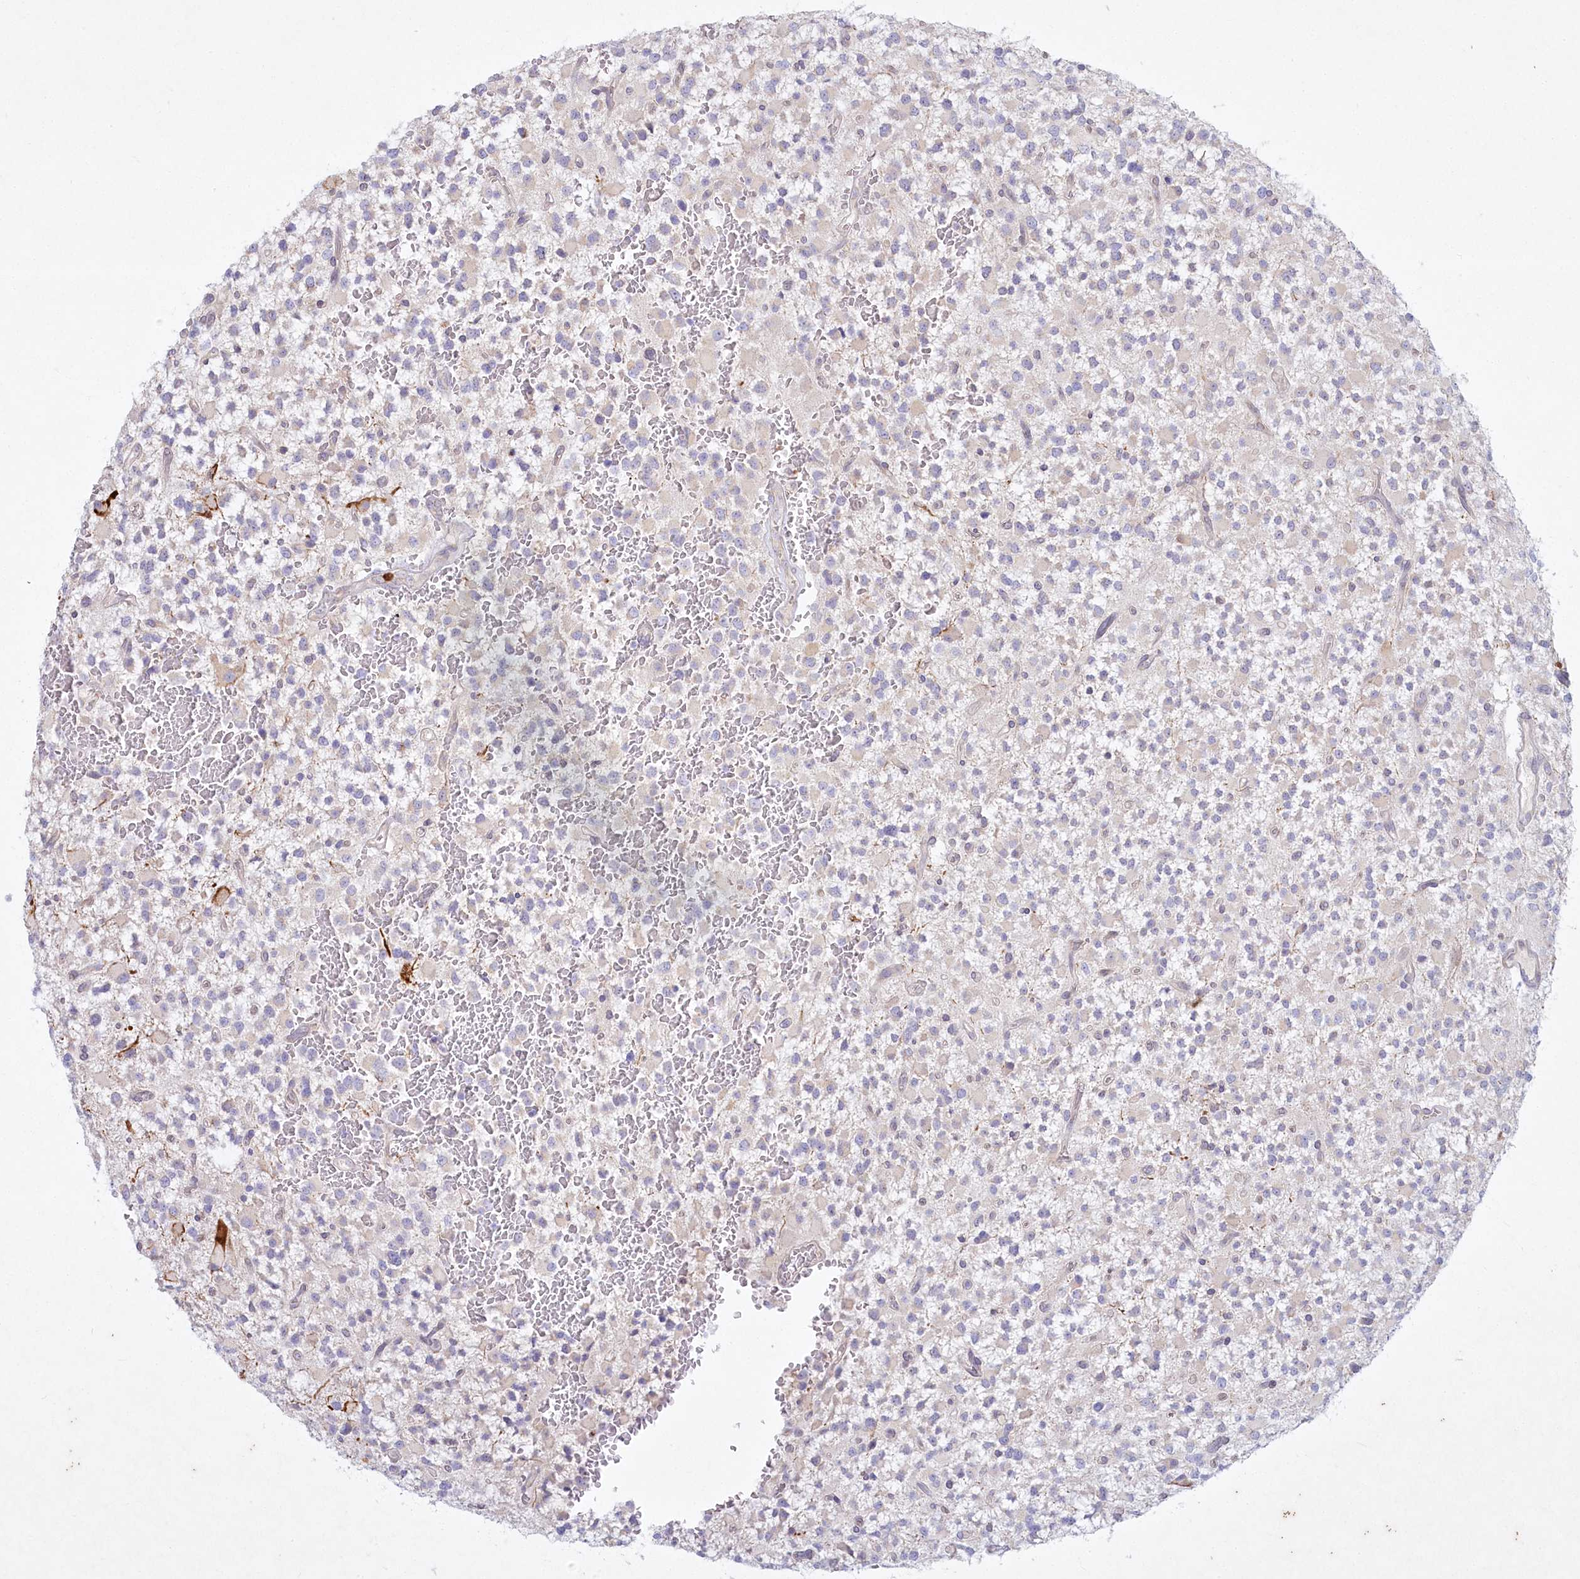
{"staining": {"intensity": "negative", "quantity": "none", "location": "none"}, "tissue": "glioma", "cell_type": "Tumor cells", "image_type": "cancer", "snomed": [{"axis": "morphology", "description": "Glioma, malignant, High grade"}, {"axis": "topography", "description": "Brain"}], "caption": "This is an immunohistochemistry (IHC) image of glioma. There is no expression in tumor cells.", "gene": "ABITRAM", "patient": {"sex": "male", "age": 34}}